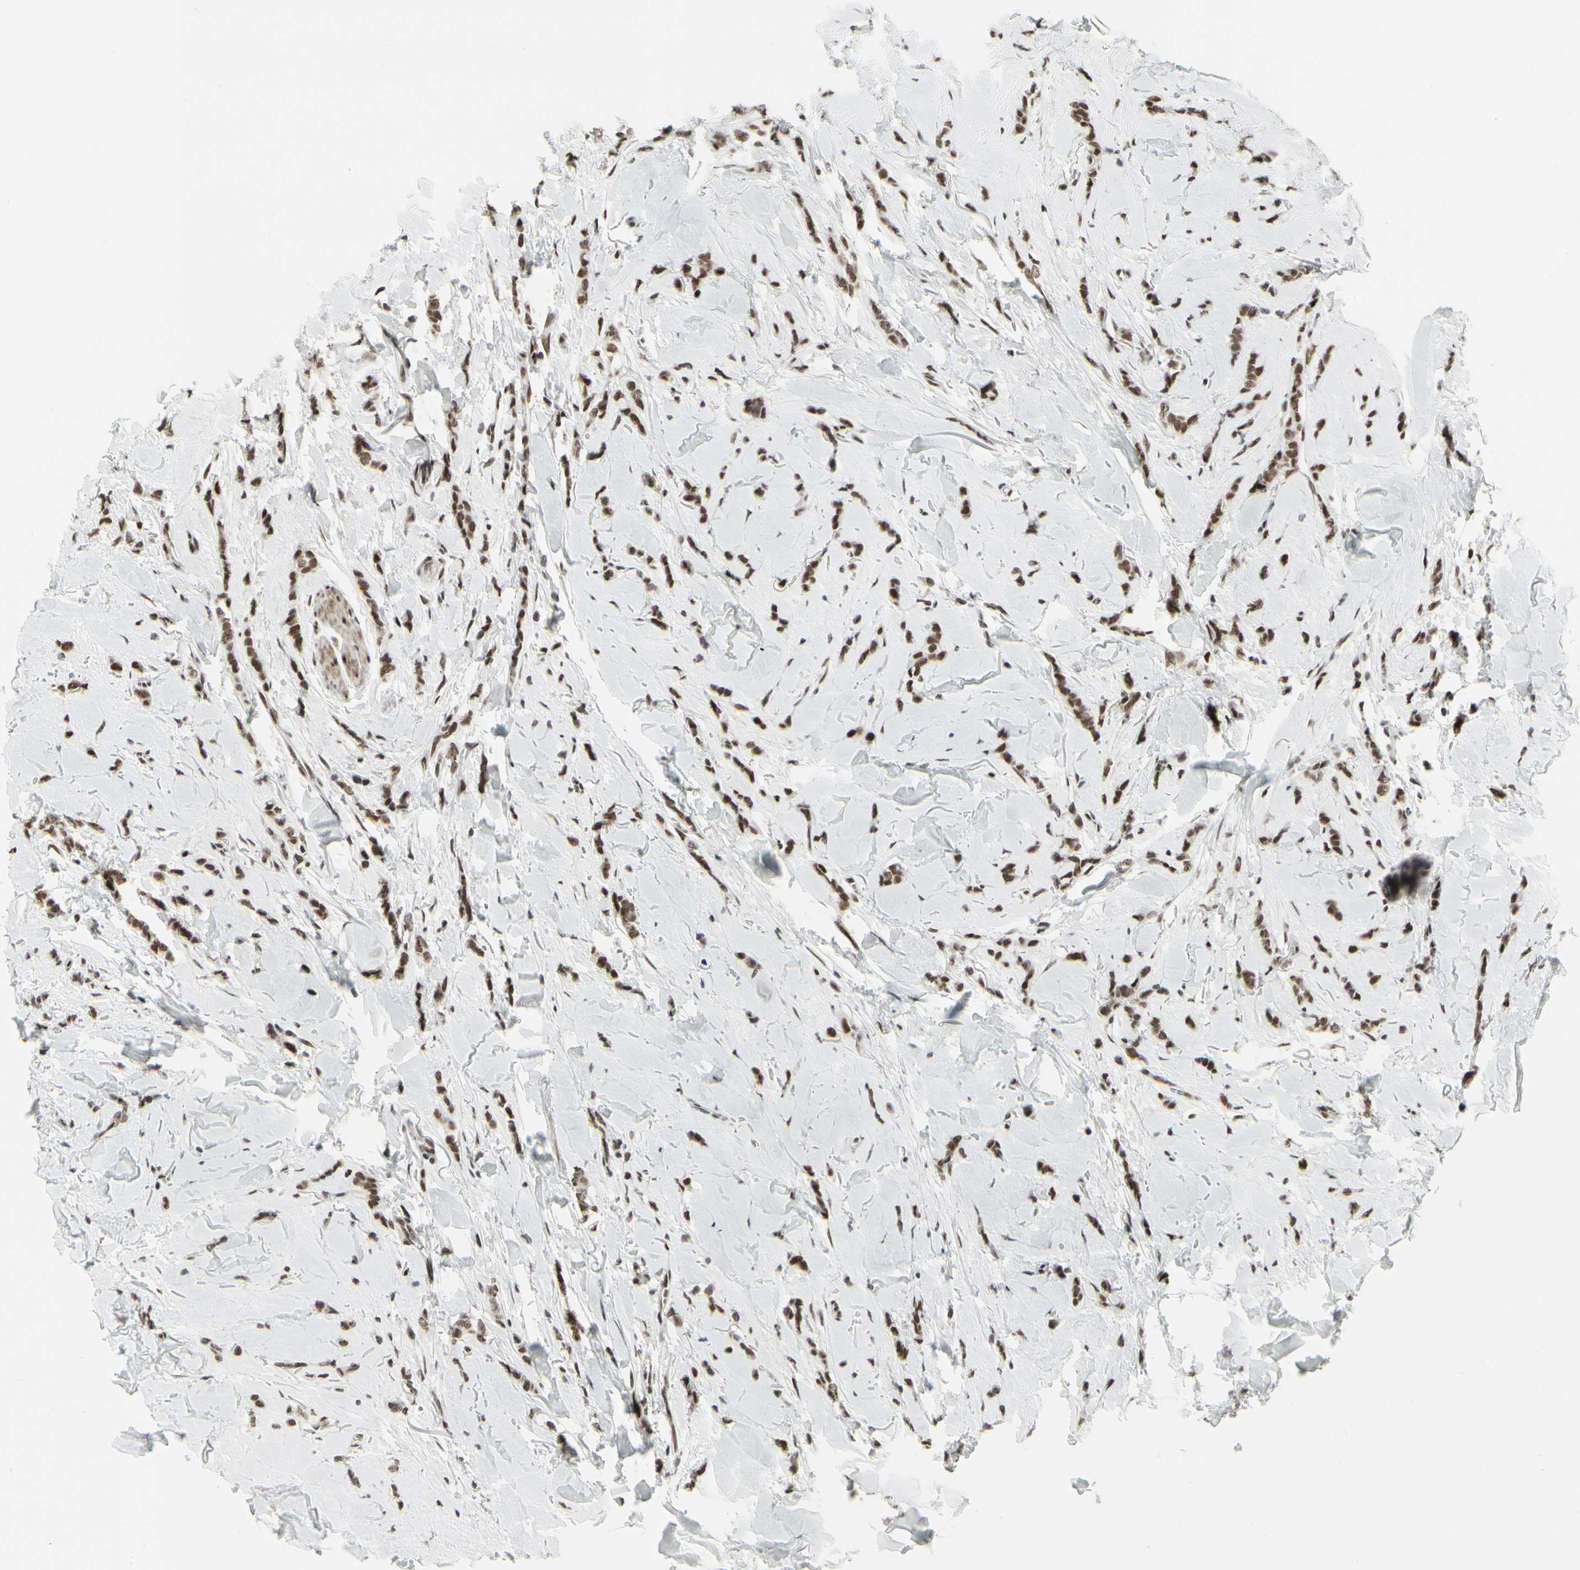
{"staining": {"intensity": "strong", "quantity": ">75%", "location": "nuclear"}, "tissue": "breast cancer", "cell_type": "Tumor cells", "image_type": "cancer", "snomed": [{"axis": "morphology", "description": "Lobular carcinoma"}, {"axis": "topography", "description": "Skin"}, {"axis": "topography", "description": "Breast"}], "caption": "Breast lobular carcinoma stained for a protein (brown) displays strong nuclear positive staining in approximately >75% of tumor cells.", "gene": "HMG20A", "patient": {"sex": "female", "age": 46}}